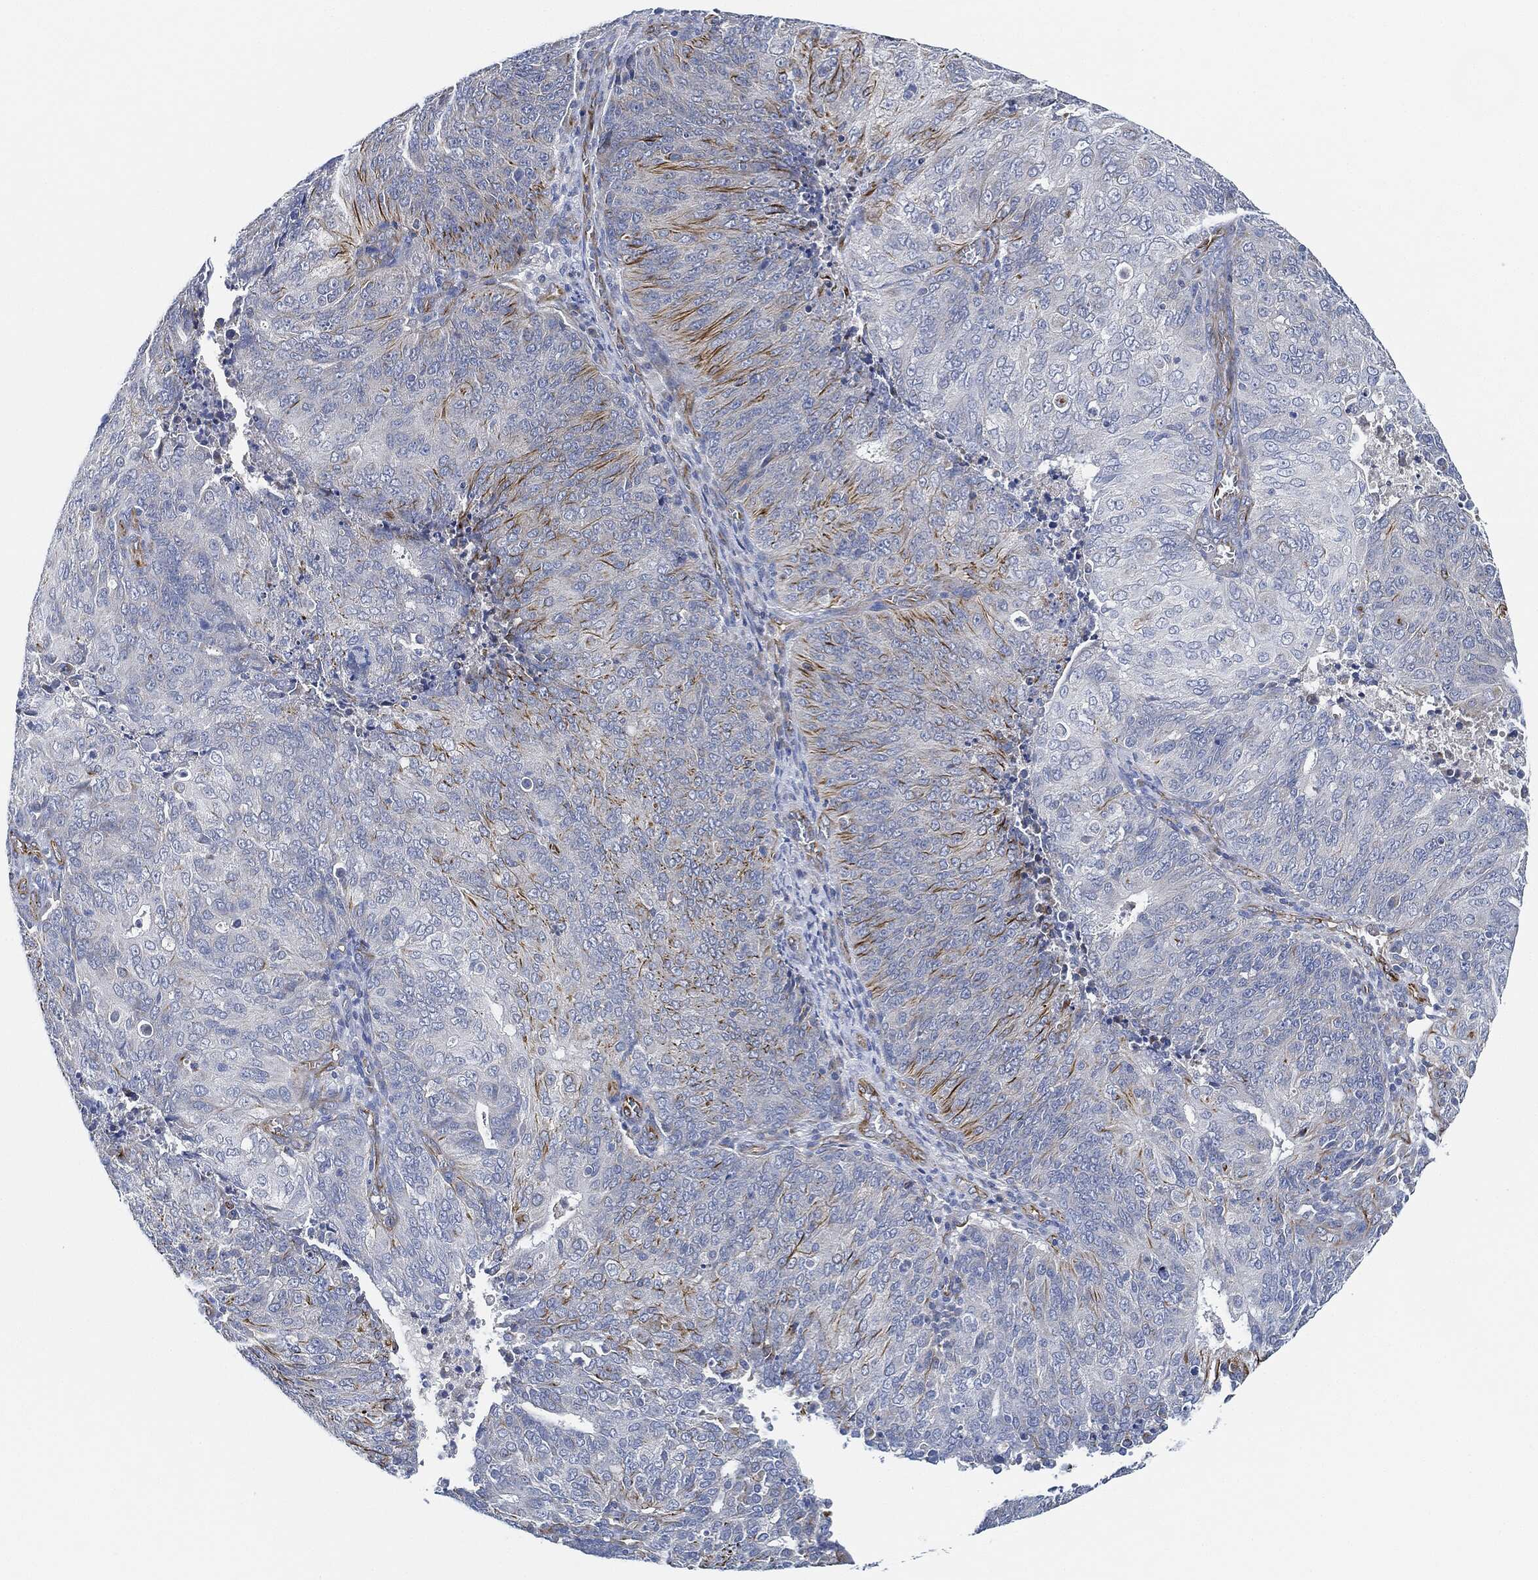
{"staining": {"intensity": "moderate", "quantity": "<25%", "location": "cytoplasmic/membranous"}, "tissue": "endometrial cancer", "cell_type": "Tumor cells", "image_type": "cancer", "snomed": [{"axis": "morphology", "description": "Adenocarcinoma, NOS"}, {"axis": "topography", "description": "Endometrium"}], "caption": "An immunohistochemistry image of tumor tissue is shown. Protein staining in brown highlights moderate cytoplasmic/membranous positivity in endometrial cancer within tumor cells. Using DAB (3,3'-diaminobenzidine) (brown) and hematoxylin (blue) stains, captured at high magnification using brightfield microscopy.", "gene": "THSD1", "patient": {"sex": "female", "age": 82}}